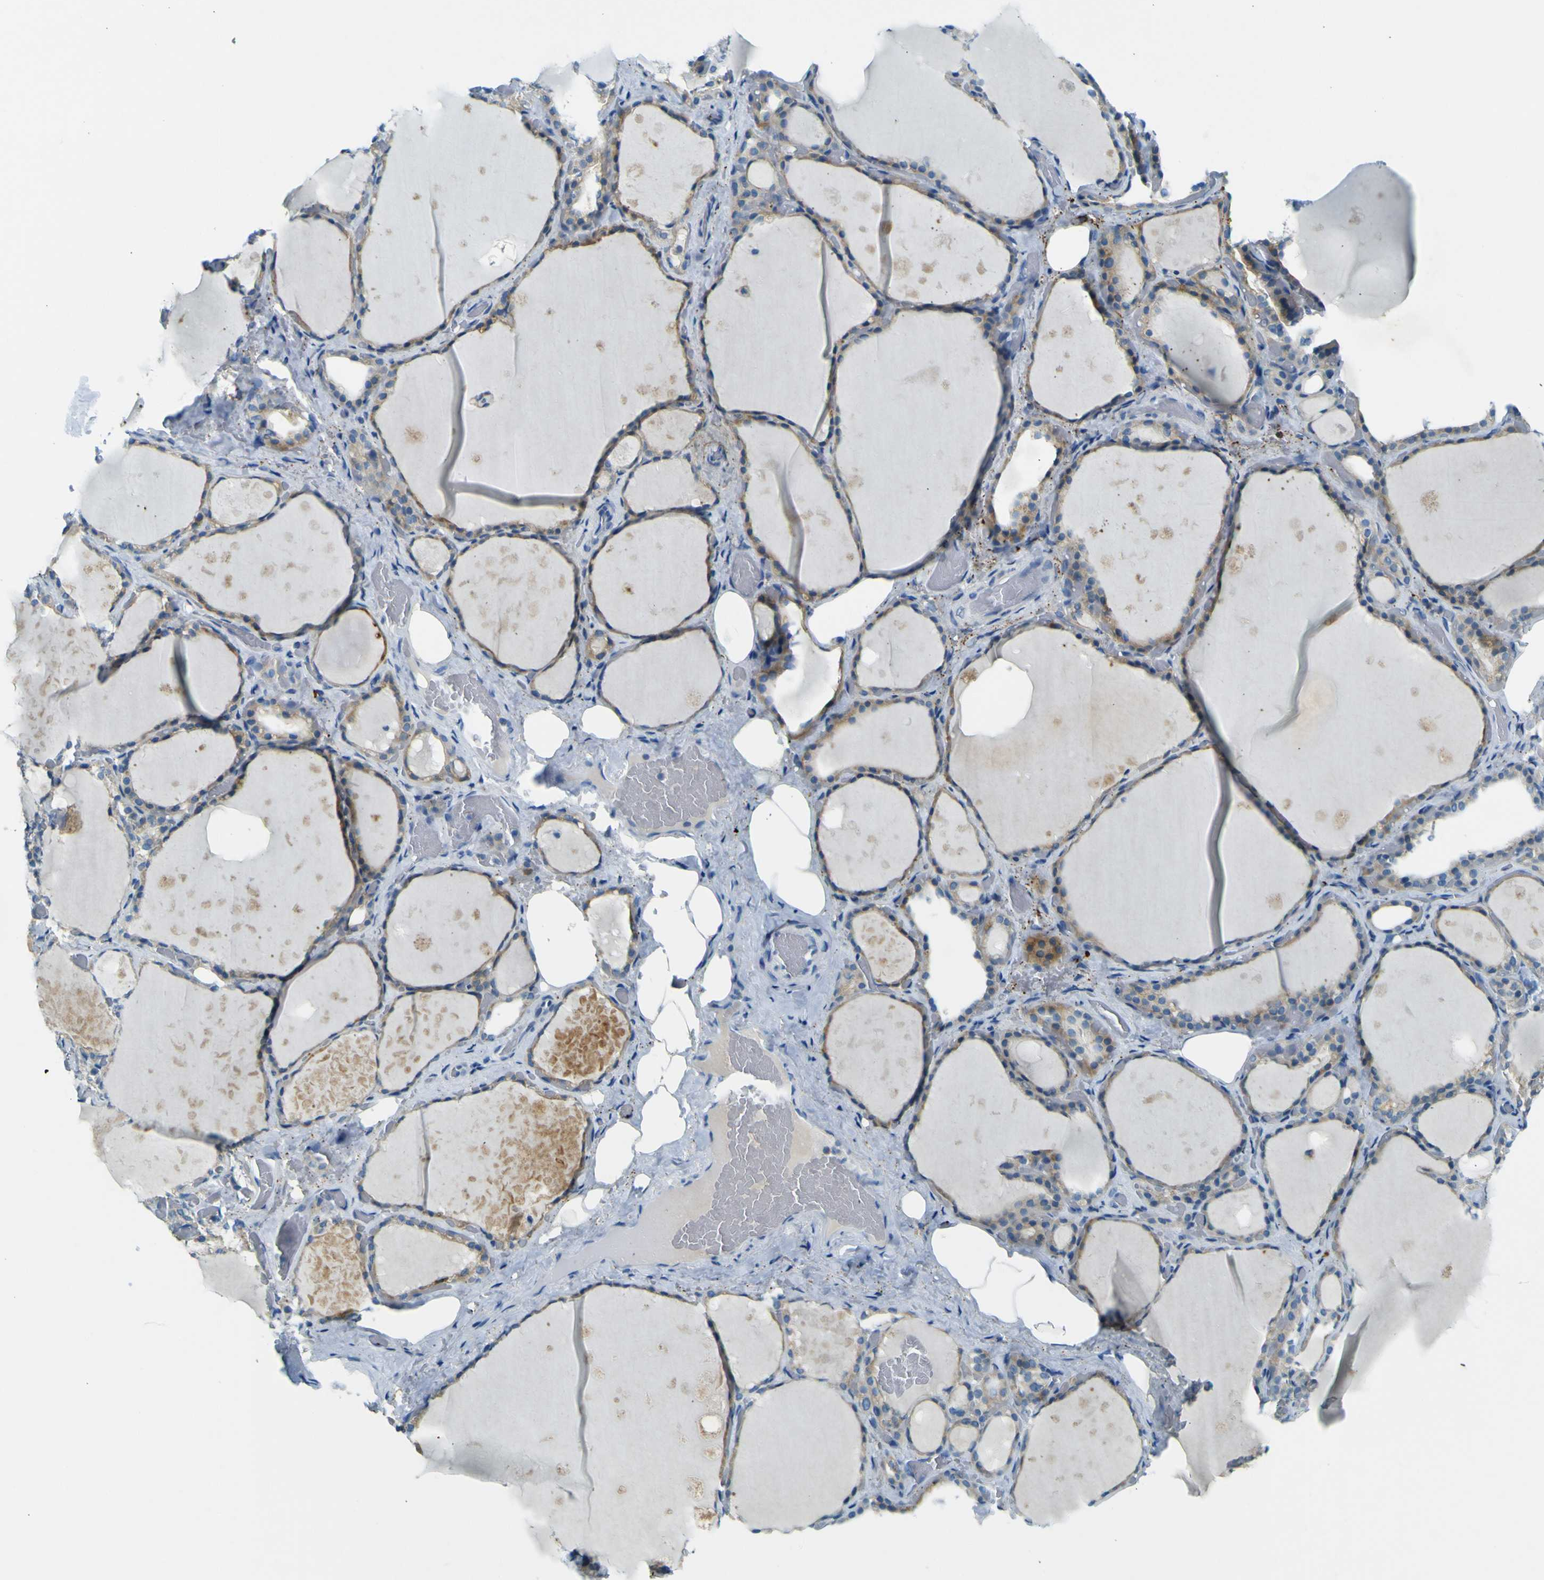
{"staining": {"intensity": "moderate", "quantity": "25%-75%", "location": "cytoplasmic/membranous"}, "tissue": "thyroid gland", "cell_type": "Glandular cells", "image_type": "normal", "snomed": [{"axis": "morphology", "description": "Normal tissue, NOS"}, {"axis": "topography", "description": "Thyroid gland"}], "caption": "This is a histology image of IHC staining of benign thyroid gland, which shows moderate expression in the cytoplasmic/membranous of glandular cells.", "gene": "SORCS1", "patient": {"sex": "male", "age": 61}}